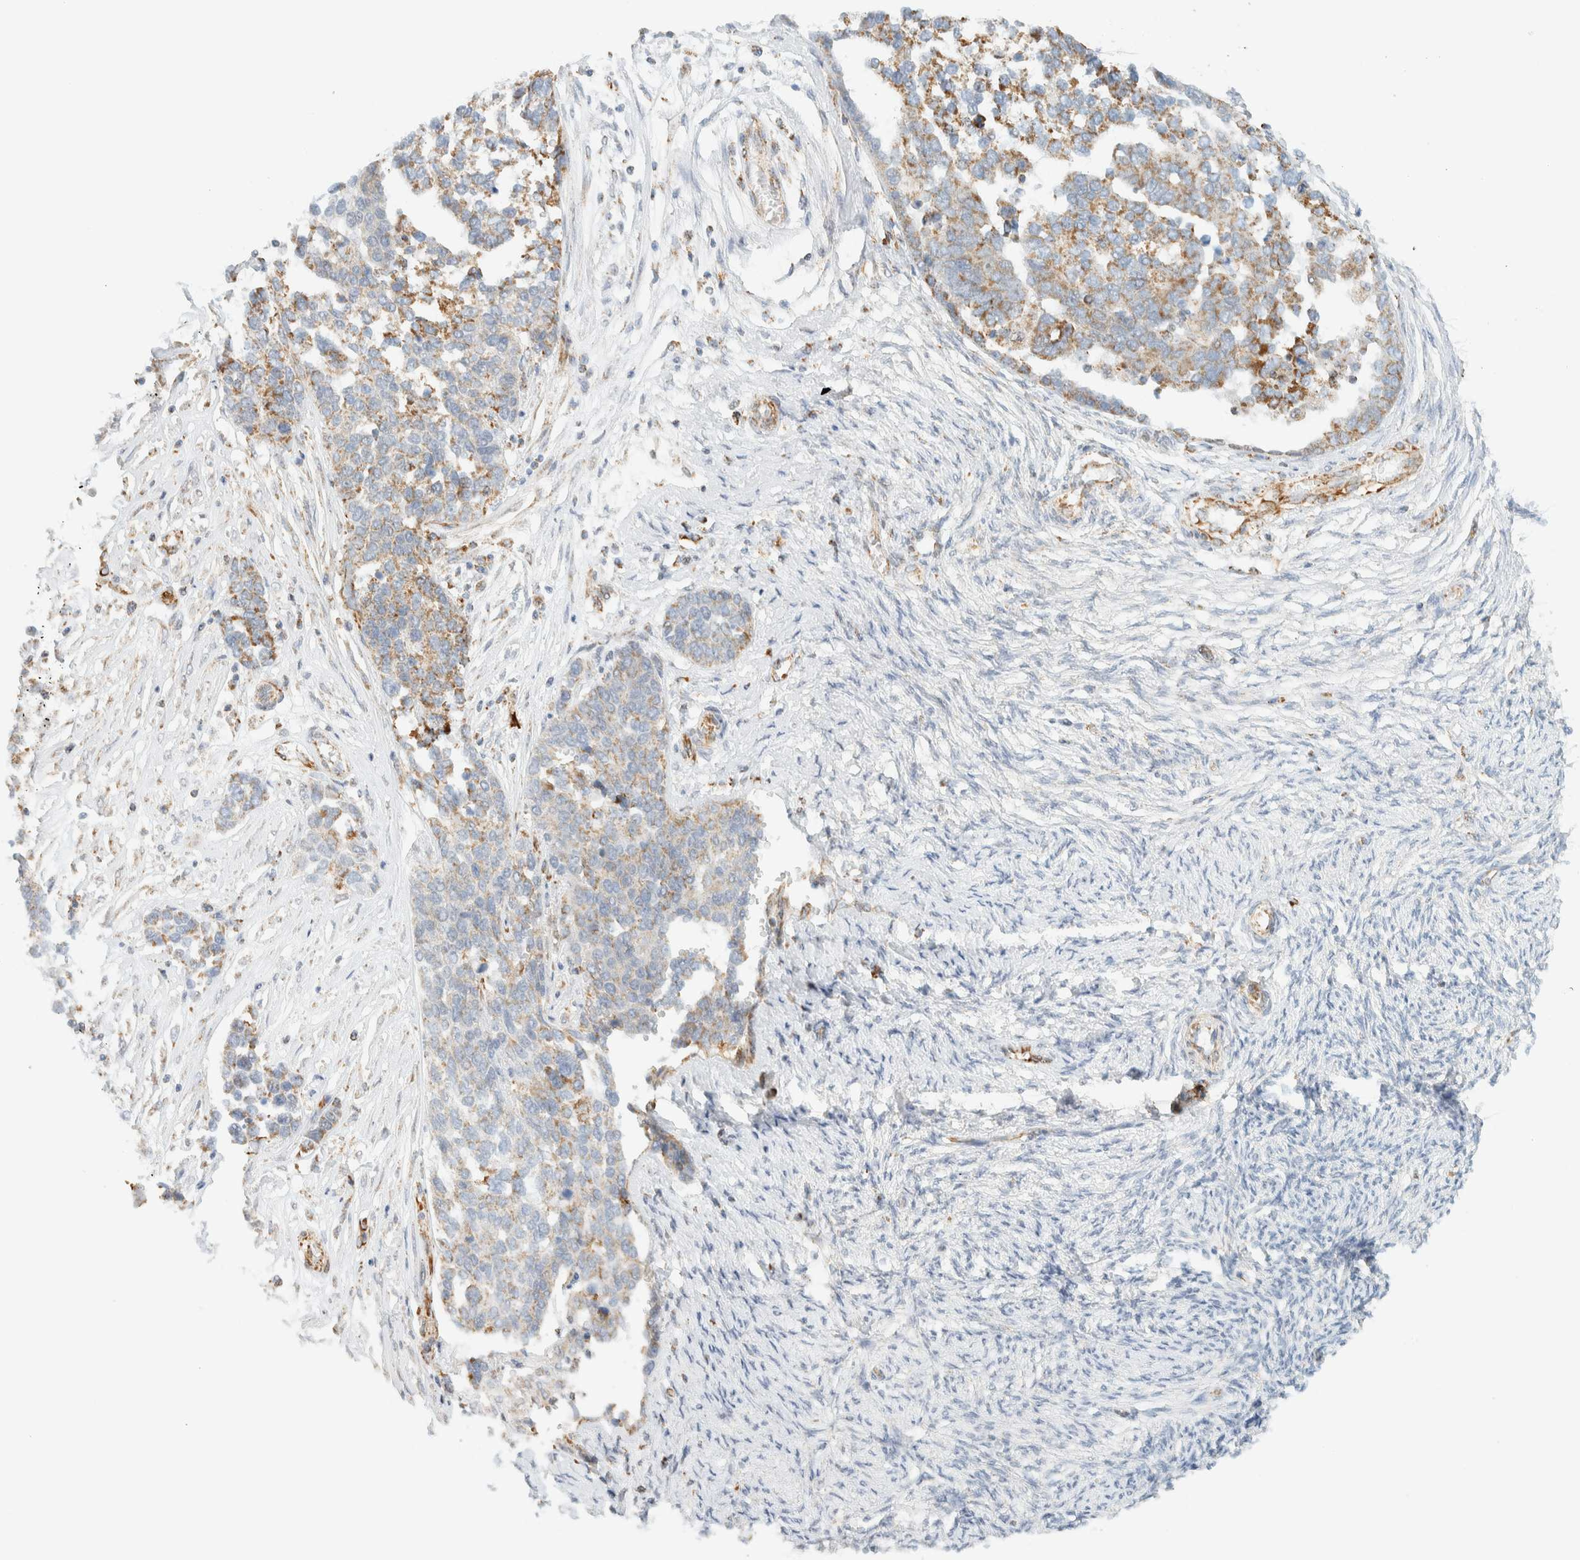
{"staining": {"intensity": "moderate", "quantity": ">75%", "location": "cytoplasmic/membranous"}, "tissue": "ovarian cancer", "cell_type": "Tumor cells", "image_type": "cancer", "snomed": [{"axis": "morphology", "description": "Cystadenocarcinoma, serous, NOS"}, {"axis": "topography", "description": "Ovary"}], "caption": "DAB (3,3'-diaminobenzidine) immunohistochemical staining of ovarian cancer (serous cystadenocarcinoma) reveals moderate cytoplasmic/membranous protein staining in approximately >75% of tumor cells.", "gene": "KIFAP3", "patient": {"sex": "female", "age": 44}}